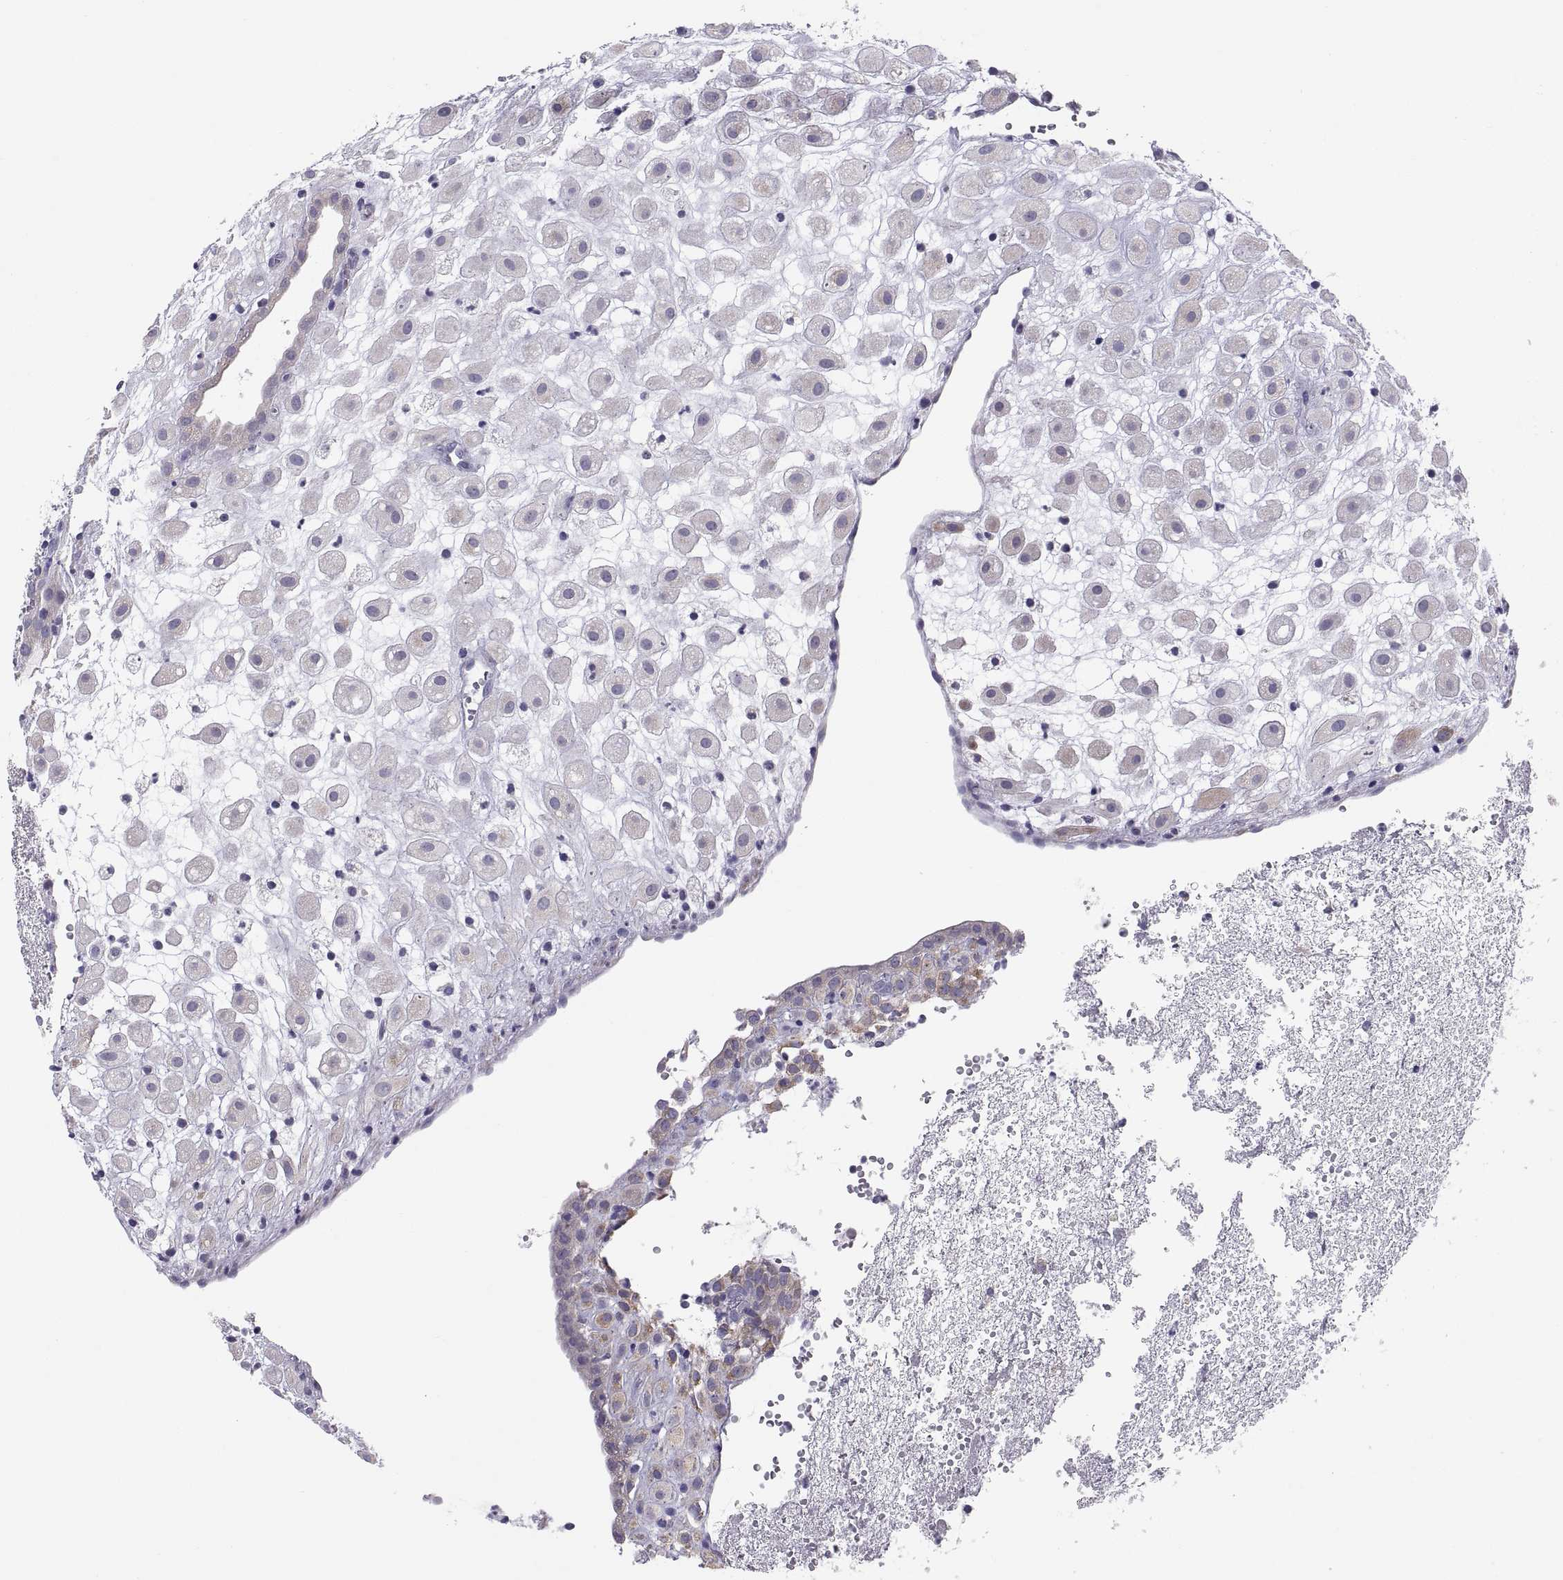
{"staining": {"intensity": "weak", "quantity": "<25%", "location": "cytoplasmic/membranous"}, "tissue": "placenta", "cell_type": "Decidual cells", "image_type": "normal", "snomed": [{"axis": "morphology", "description": "Normal tissue, NOS"}, {"axis": "topography", "description": "Placenta"}], "caption": "High magnification brightfield microscopy of normal placenta stained with DAB (brown) and counterstained with hematoxylin (blue): decidual cells show no significant positivity. (DAB immunohistochemistry (IHC) visualized using brightfield microscopy, high magnification).", "gene": "TNNC1", "patient": {"sex": "female", "age": 24}}